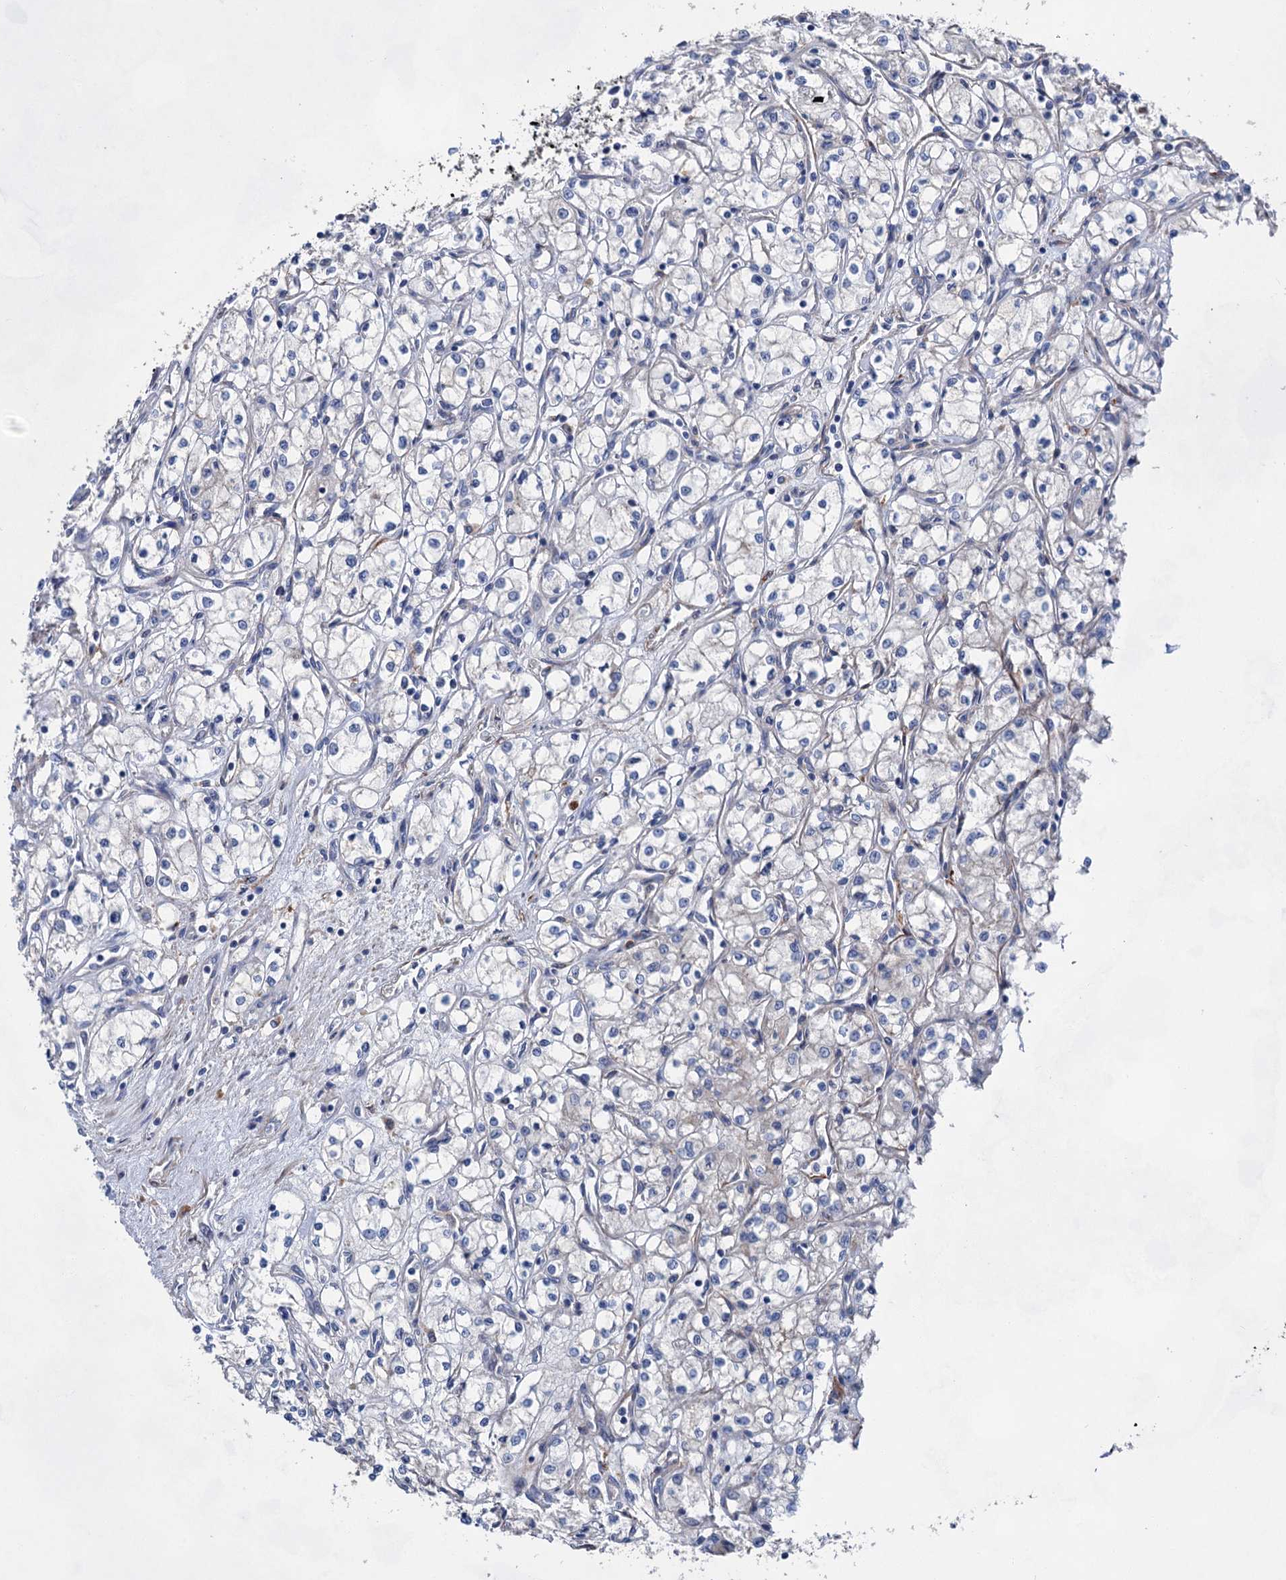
{"staining": {"intensity": "negative", "quantity": "none", "location": "none"}, "tissue": "renal cancer", "cell_type": "Tumor cells", "image_type": "cancer", "snomed": [{"axis": "morphology", "description": "Adenocarcinoma, NOS"}, {"axis": "topography", "description": "Kidney"}], "caption": "Immunohistochemistry (IHC) of renal cancer shows no staining in tumor cells. (Brightfield microscopy of DAB immunohistochemistry (IHC) at high magnification).", "gene": "GPR155", "patient": {"sex": "male", "age": 59}}